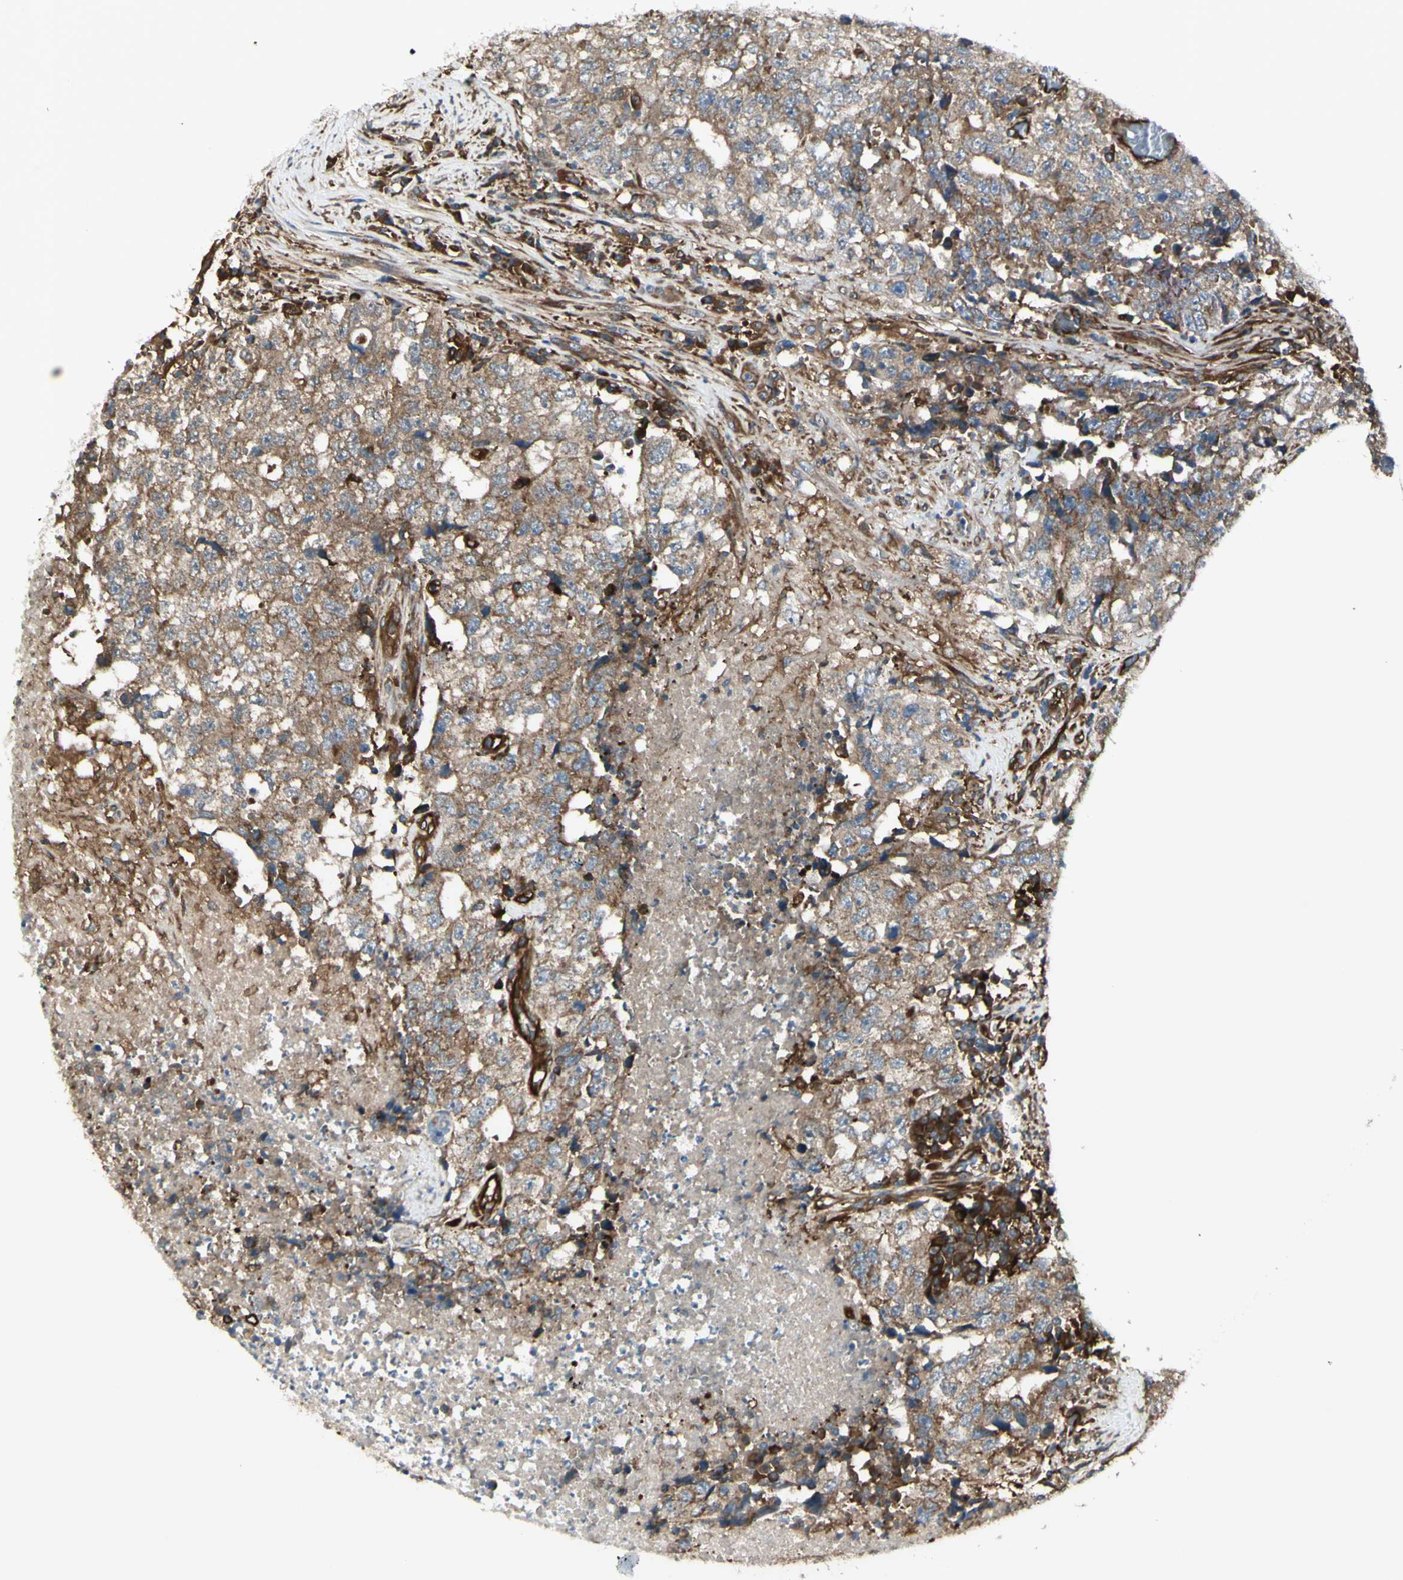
{"staining": {"intensity": "moderate", "quantity": ">75%", "location": "cytoplasmic/membranous"}, "tissue": "testis cancer", "cell_type": "Tumor cells", "image_type": "cancer", "snomed": [{"axis": "morphology", "description": "Necrosis, NOS"}, {"axis": "morphology", "description": "Carcinoma, Embryonal, NOS"}, {"axis": "topography", "description": "Testis"}], "caption": "A micrograph showing moderate cytoplasmic/membranous positivity in about >75% of tumor cells in testis cancer, as visualized by brown immunohistochemical staining.", "gene": "IGSF9B", "patient": {"sex": "male", "age": 19}}